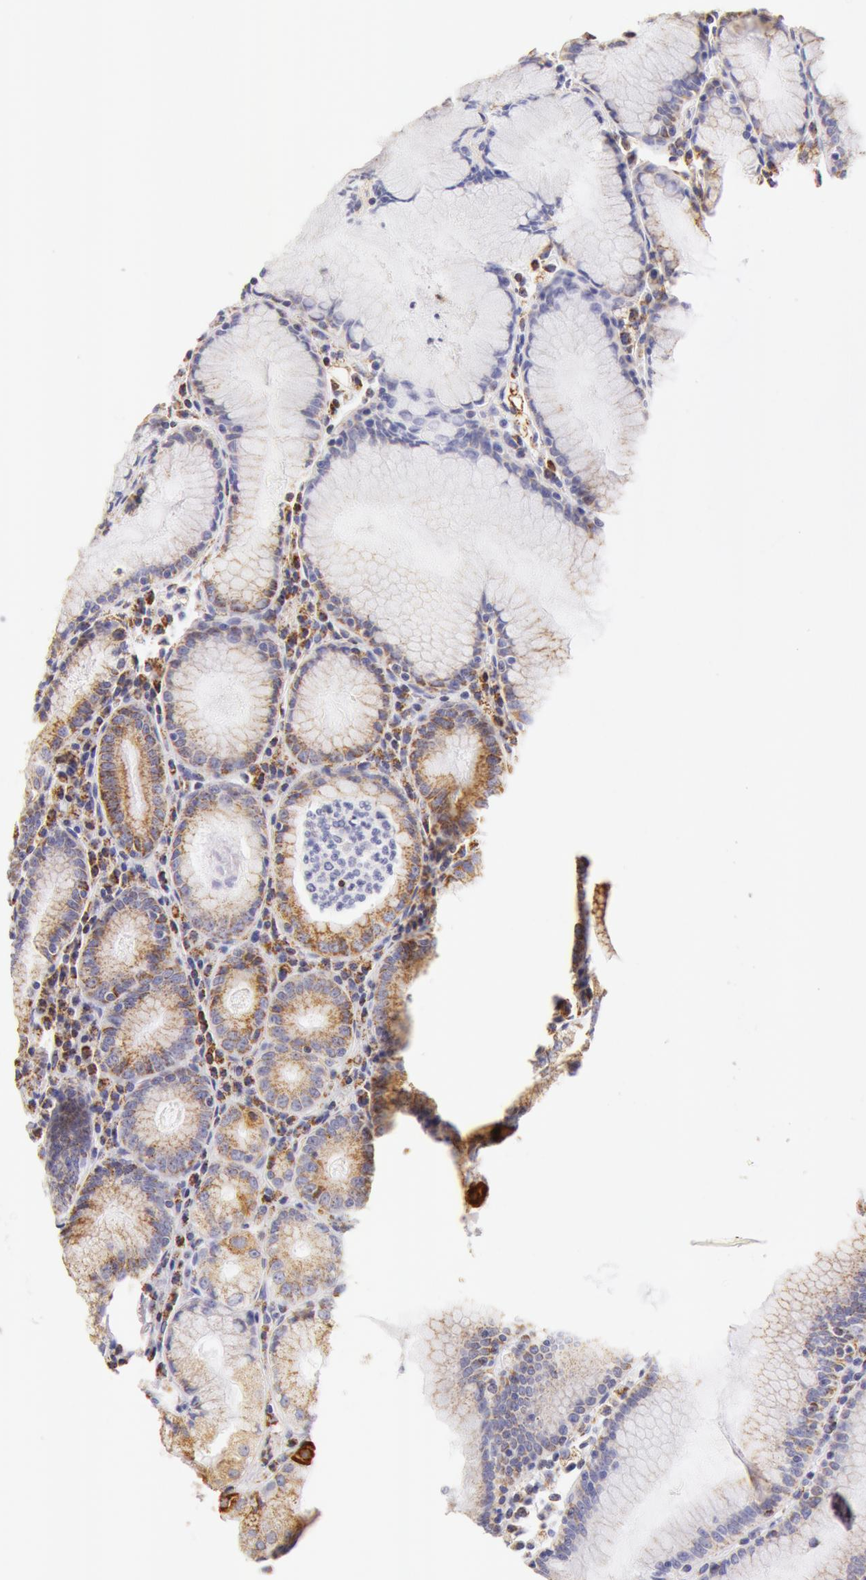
{"staining": {"intensity": "moderate", "quantity": "<25%", "location": "cytoplasmic/membranous"}, "tissue": "stomach", "cell_type": "Glandular cells", "image_type": "normal", "snomed": [{"axis": "morphology", "description": "Normal tissue, NOS"}, {"axis": "topography", "description": "Stomach, lower"}], "caption": "Human stomach stained with a brown dye shows moderate cytoplasmic/membranous positive positivity in about <25% of glandular cells.", "gene": "ATP5F1B", "patient": {"sex": "female", "age": 43}}